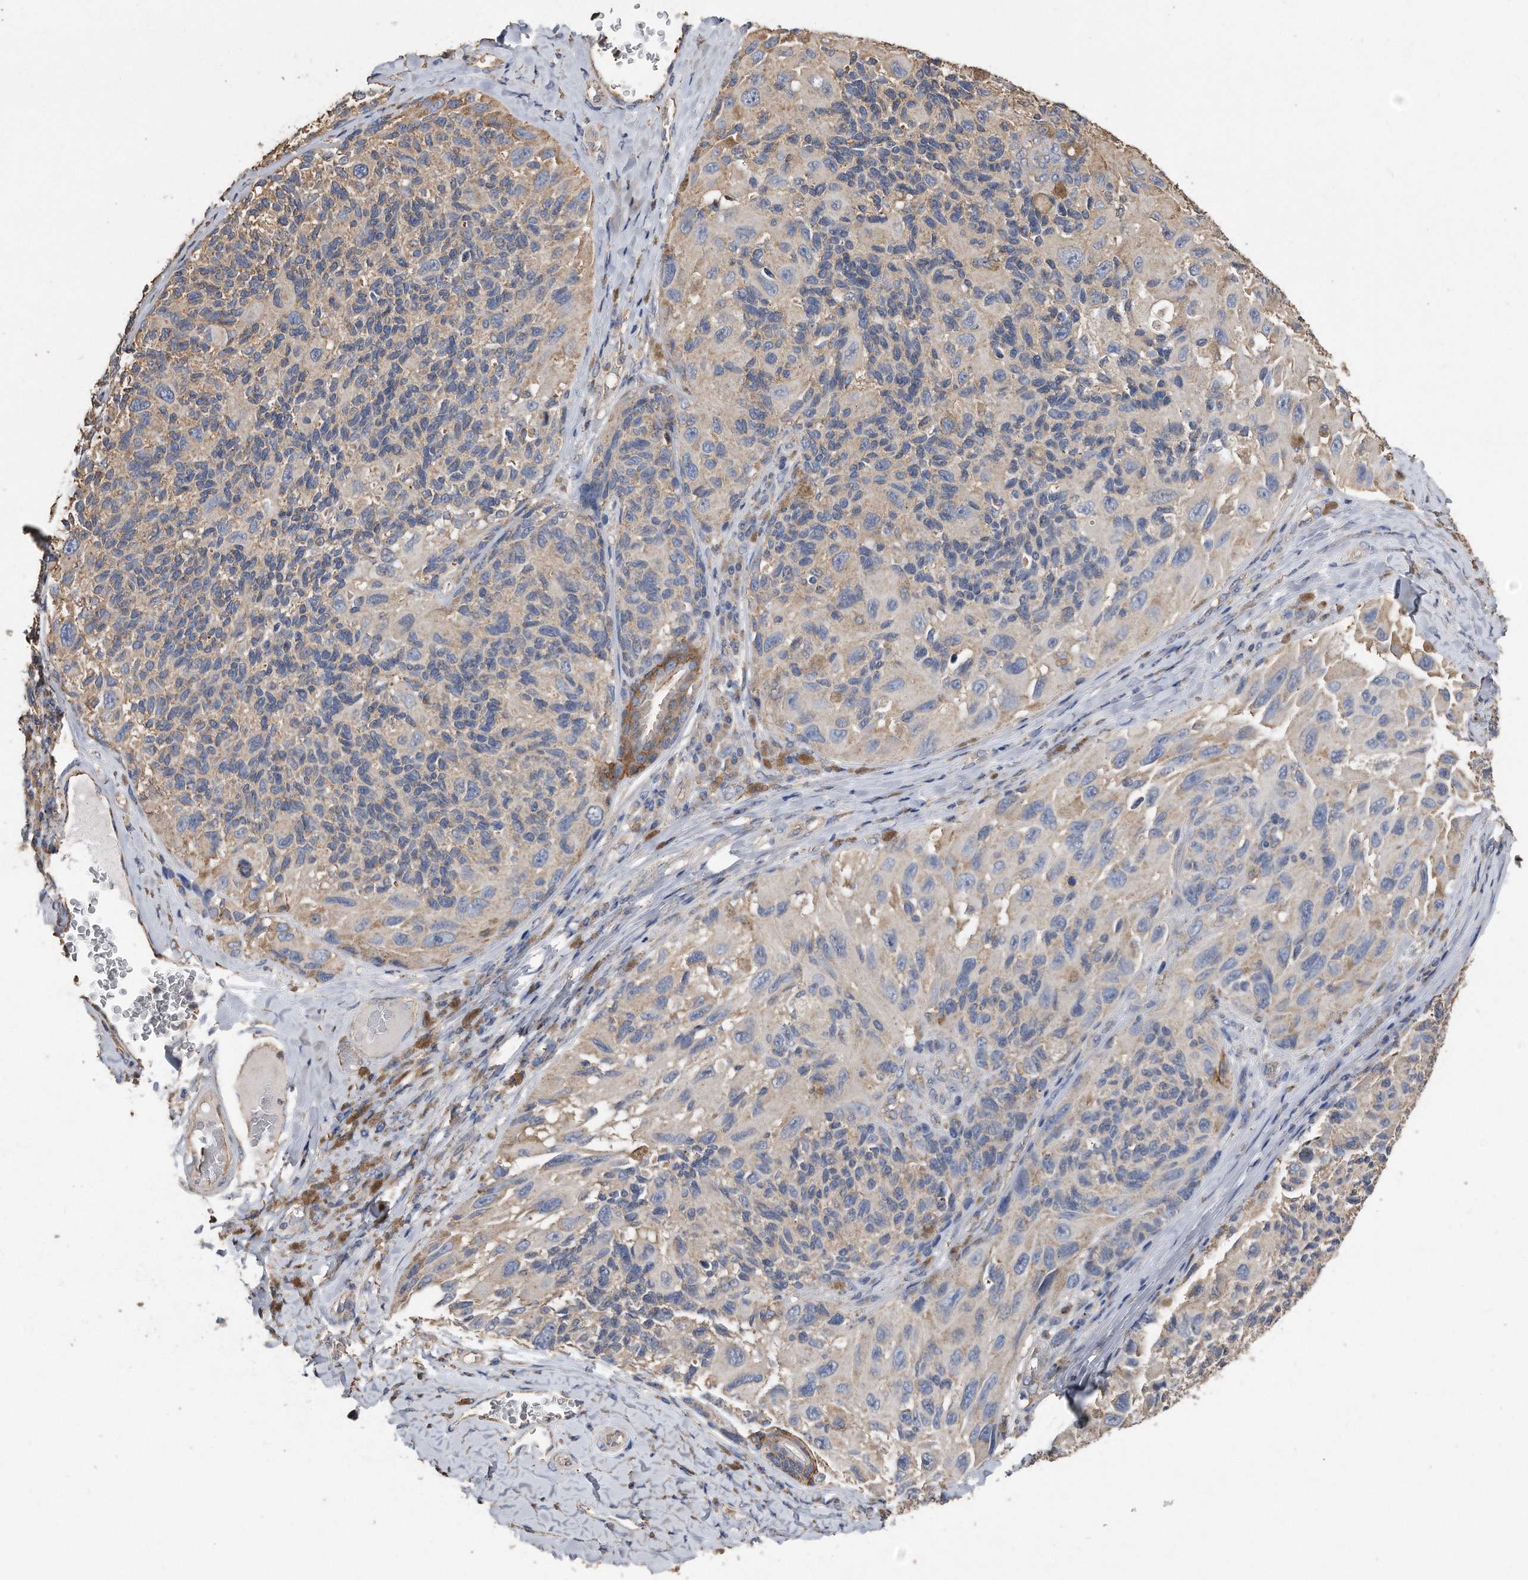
{"staining": {"intensity": "weak", "quantity": "<25%", "location": "cytoplasmic/membranous"}, "tissue": "melanoma", "cell_type": "Tumor cells", "image_type": "cancer", "snomed": [{"axis": "morphology", "description": "Malignant melanoma, NOS"}, {"axis": "topography", "description": "Skin"}], "caption": "Immunohistochemistry photomicrograph of neoplastic tissue: human melanoma stained with DAB (3,3'-diaminobenzidine) shows no significant protein positivity in tumor cells.", "gene": "CDCP1", "patient": {"sex": "female", "age": 73}}